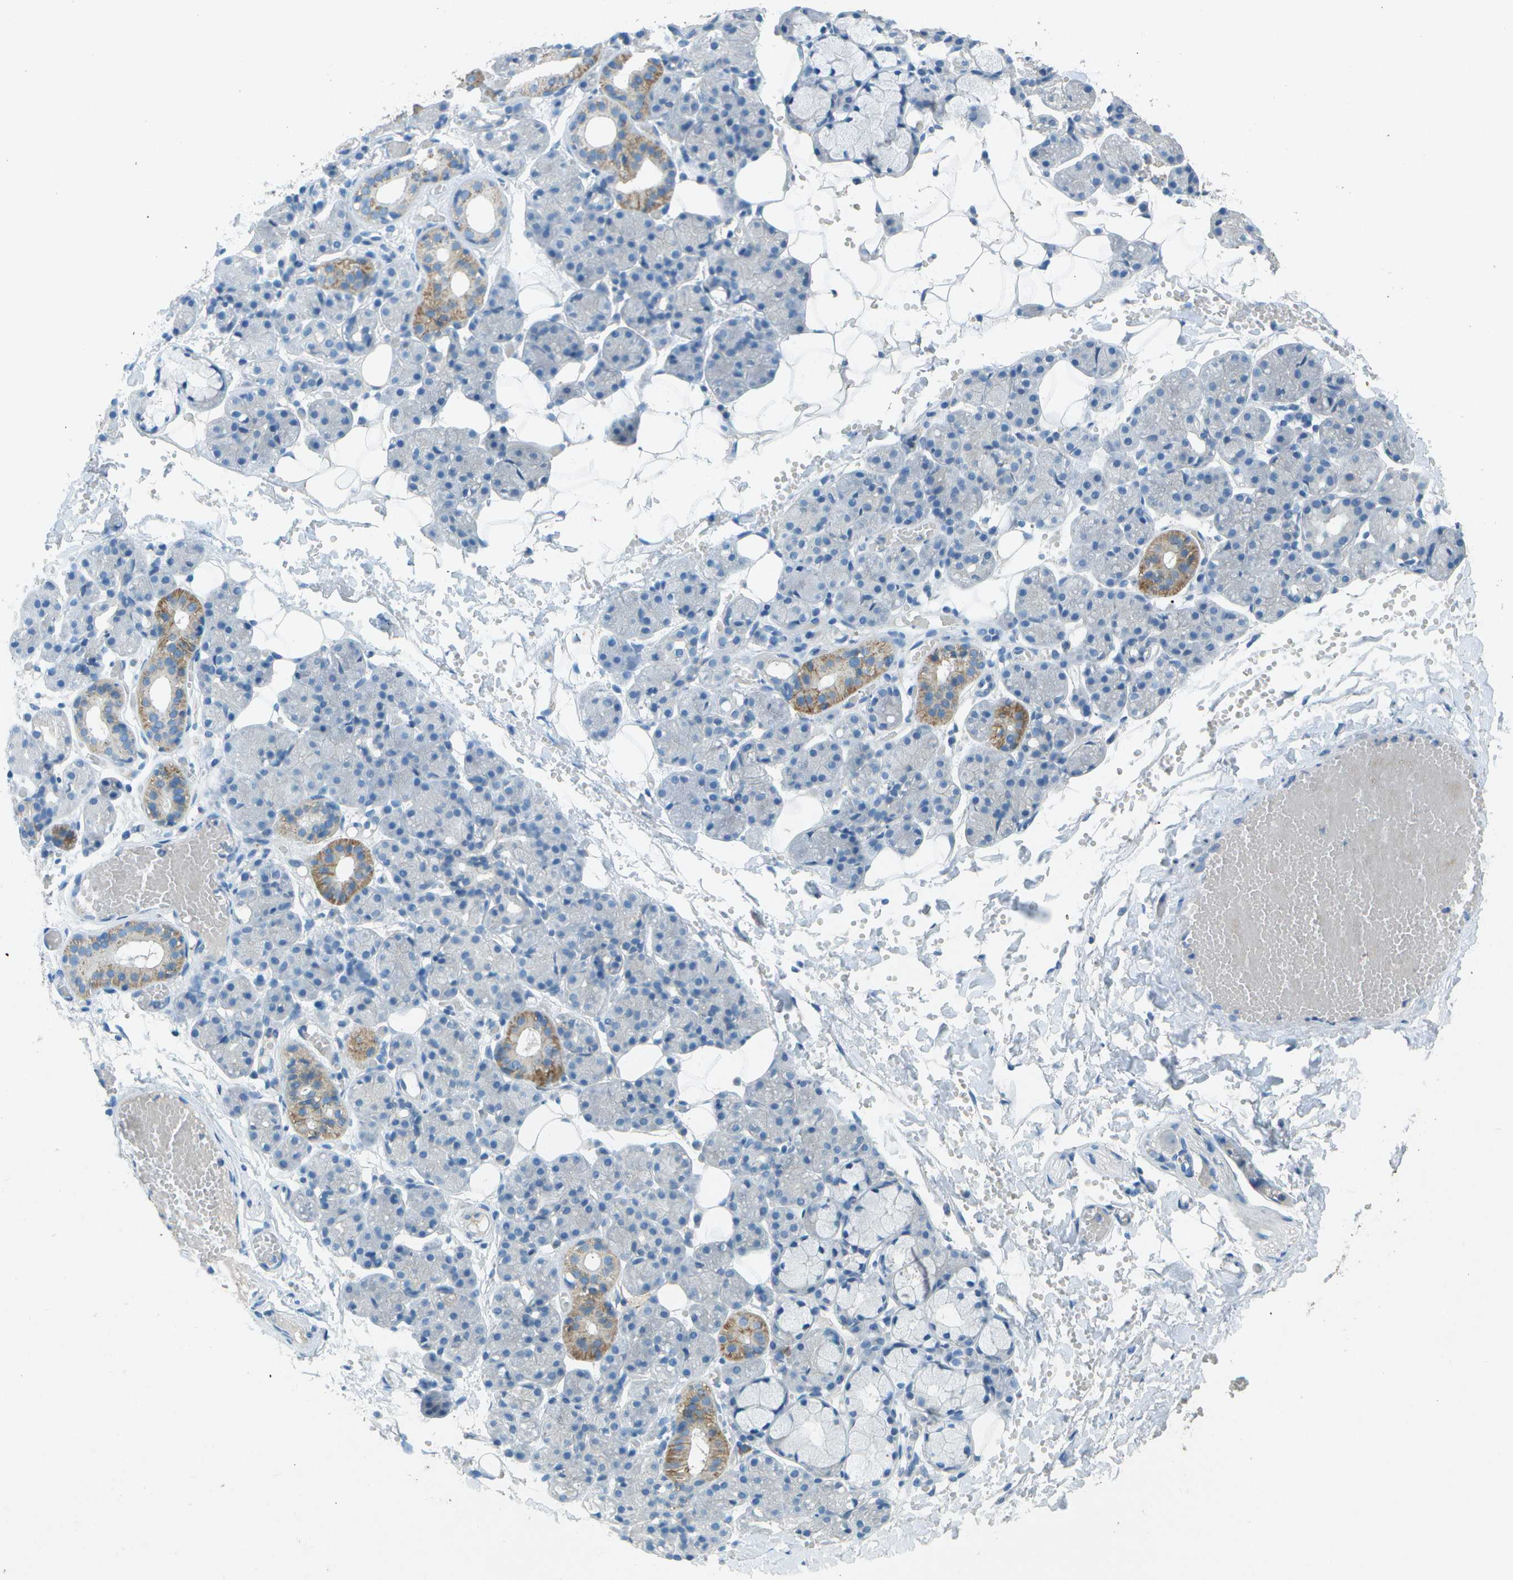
{"staining": {"intensity": "moderate", "quantity": "<25%", "location": "cytoplasmic/membranous"}, "tissue": "salivary gland", "cell_type": "Glandular cells", "image_type": "normal", "snomed": [{"axis": "morphology", "description": "Normal tissue, NOS"}, {"axis": "topography", "description": "Salivary gland"}], "caption": "Glandular cells exhibit low levels of moderate cytoplasmic/membranous staining in approximately <25% of cells in benign human salivary gland.", "gene": "LGI2", "patient": {"sex": "male", "age": 63}}